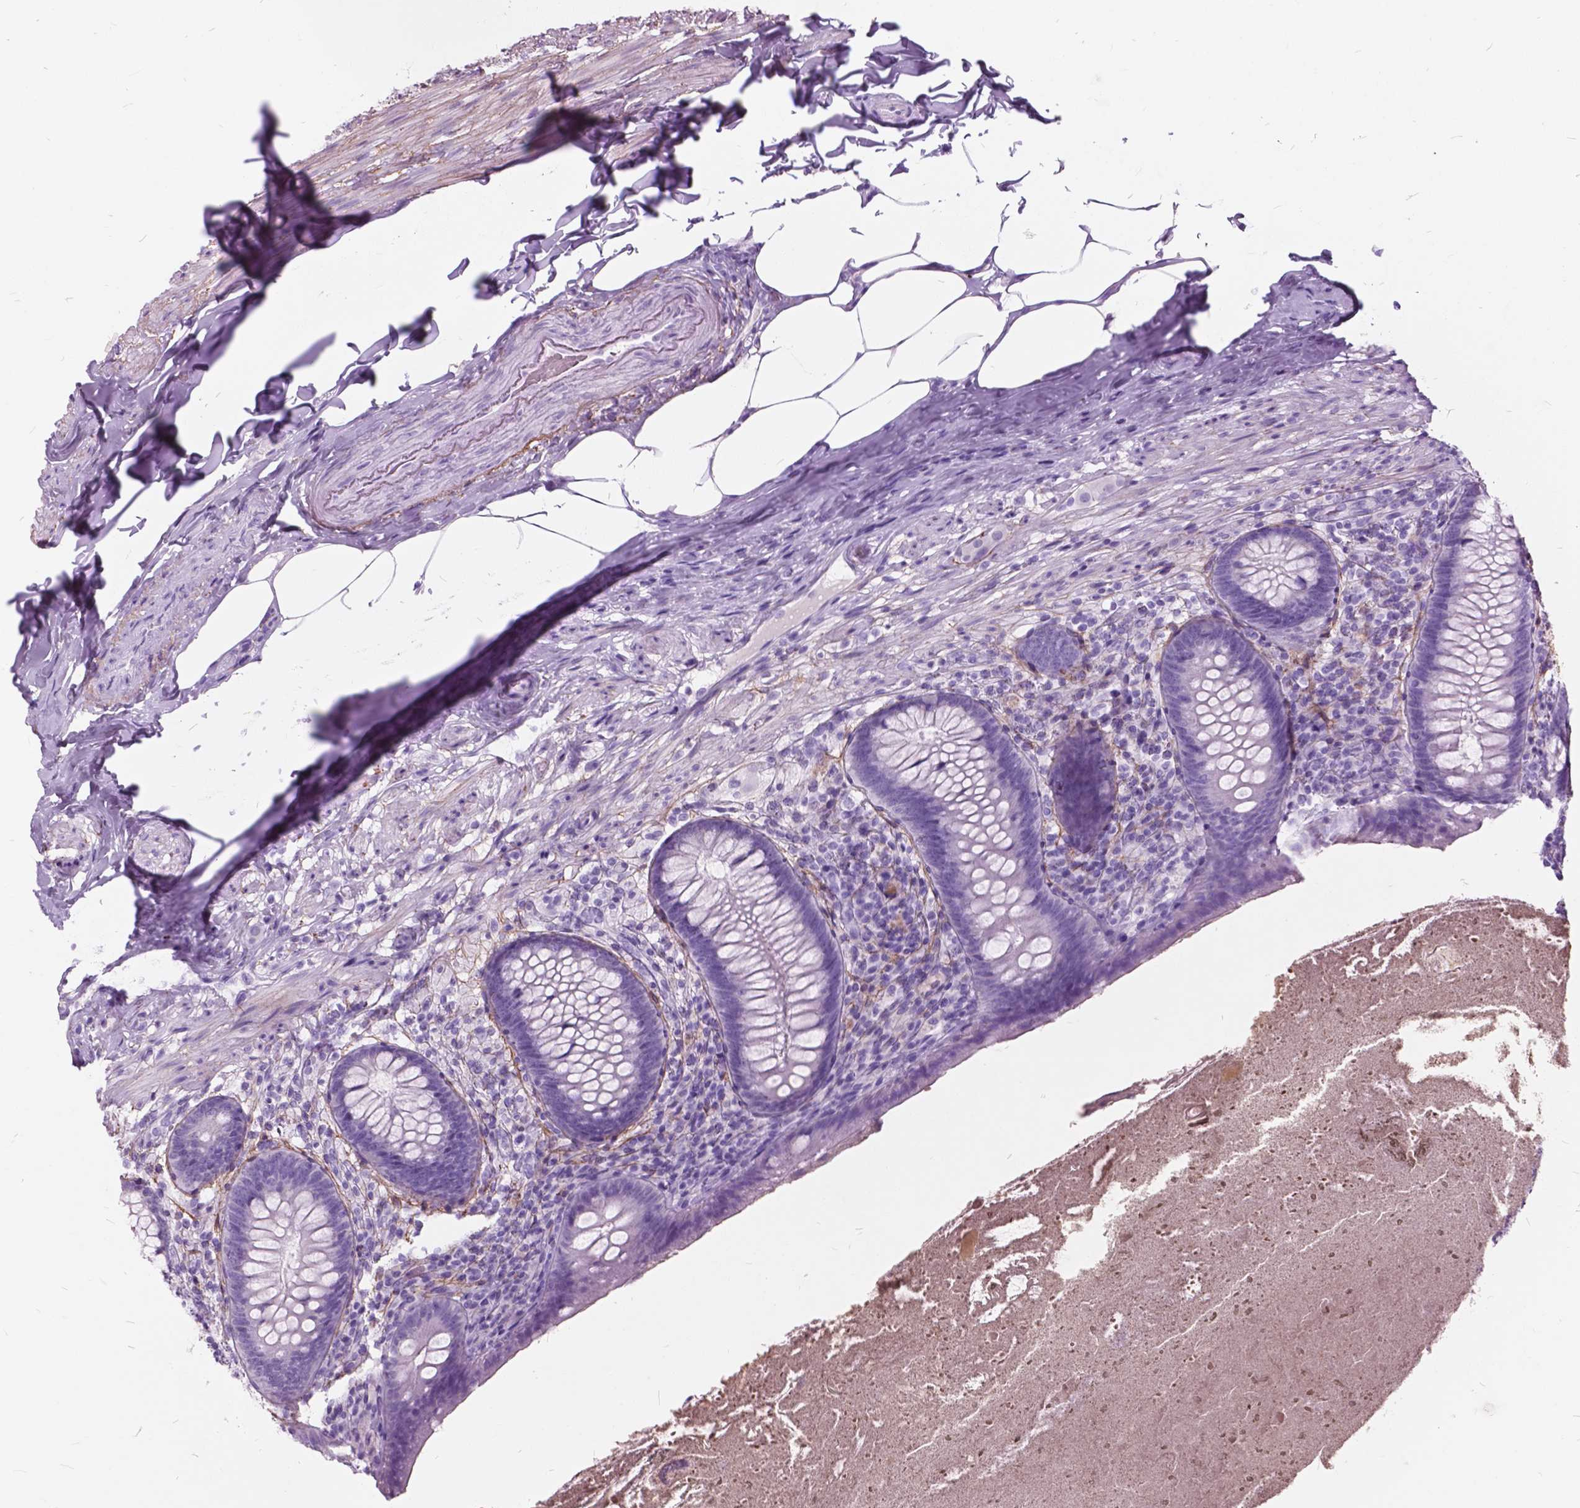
{"staining": {"intensity": "negative", "quantity": "none", "location": "none"}, "tissue": "appendix", "cell_type": "Glandular cells", "image_type": "normal", "snomed": [{"axis": "morphology", "description": "Normal tissue, NOS"}, {"axis": "topography", "description": "Appendix"}], "caption": "Protein analysis of benign appendix demonstrates no significant staining in glandular cells. (DAB (3,3'-diaminobenzidine) IHC visualized using brightfield microscopy, high magnification).", "gene": "GDF9", "patient": {"sex": "male", "age": 47}}